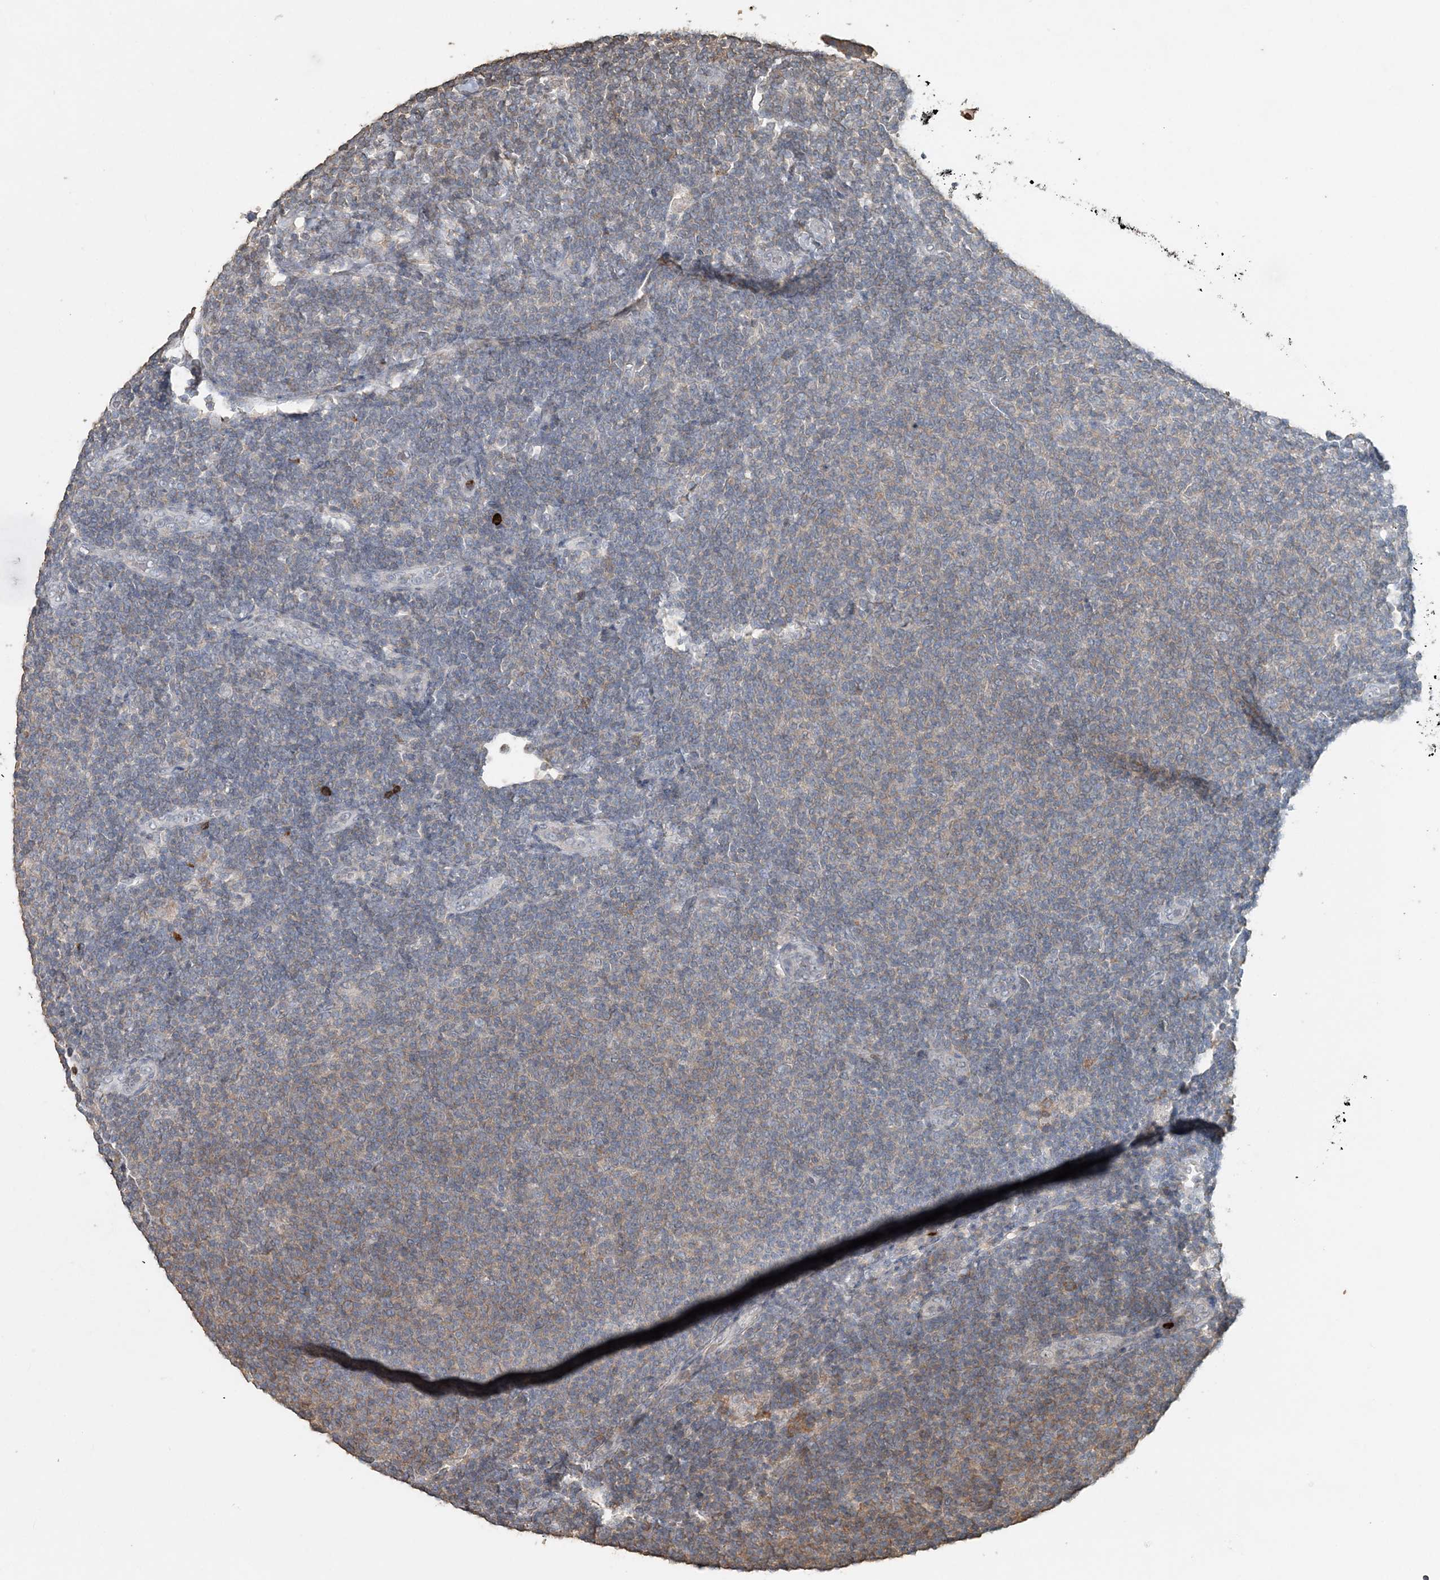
{"staining": {"intensity": "moderate", "quantity": "<25%", "location": "cytoplasmic/membranous"}, "tissue": "lymphoma", "cell_type": "Tumor cells", "image_type": "cancer", "snomed": [{"axis": "morphology", "description": "Malignant lymphoma, non-Hodgkin's type, Low grade"}, {"axis": "topography", "description": "Lymph node"}], "caption": "The image reveals staining of lymphoma, revealing moderate cytoplasmic/membranous protein expression (brown color) within tumor cells. (IHC, brightfield microscopy, high magnification).", "gene": "FAM110A", "patient": {"sex": "male", "age": 66}}